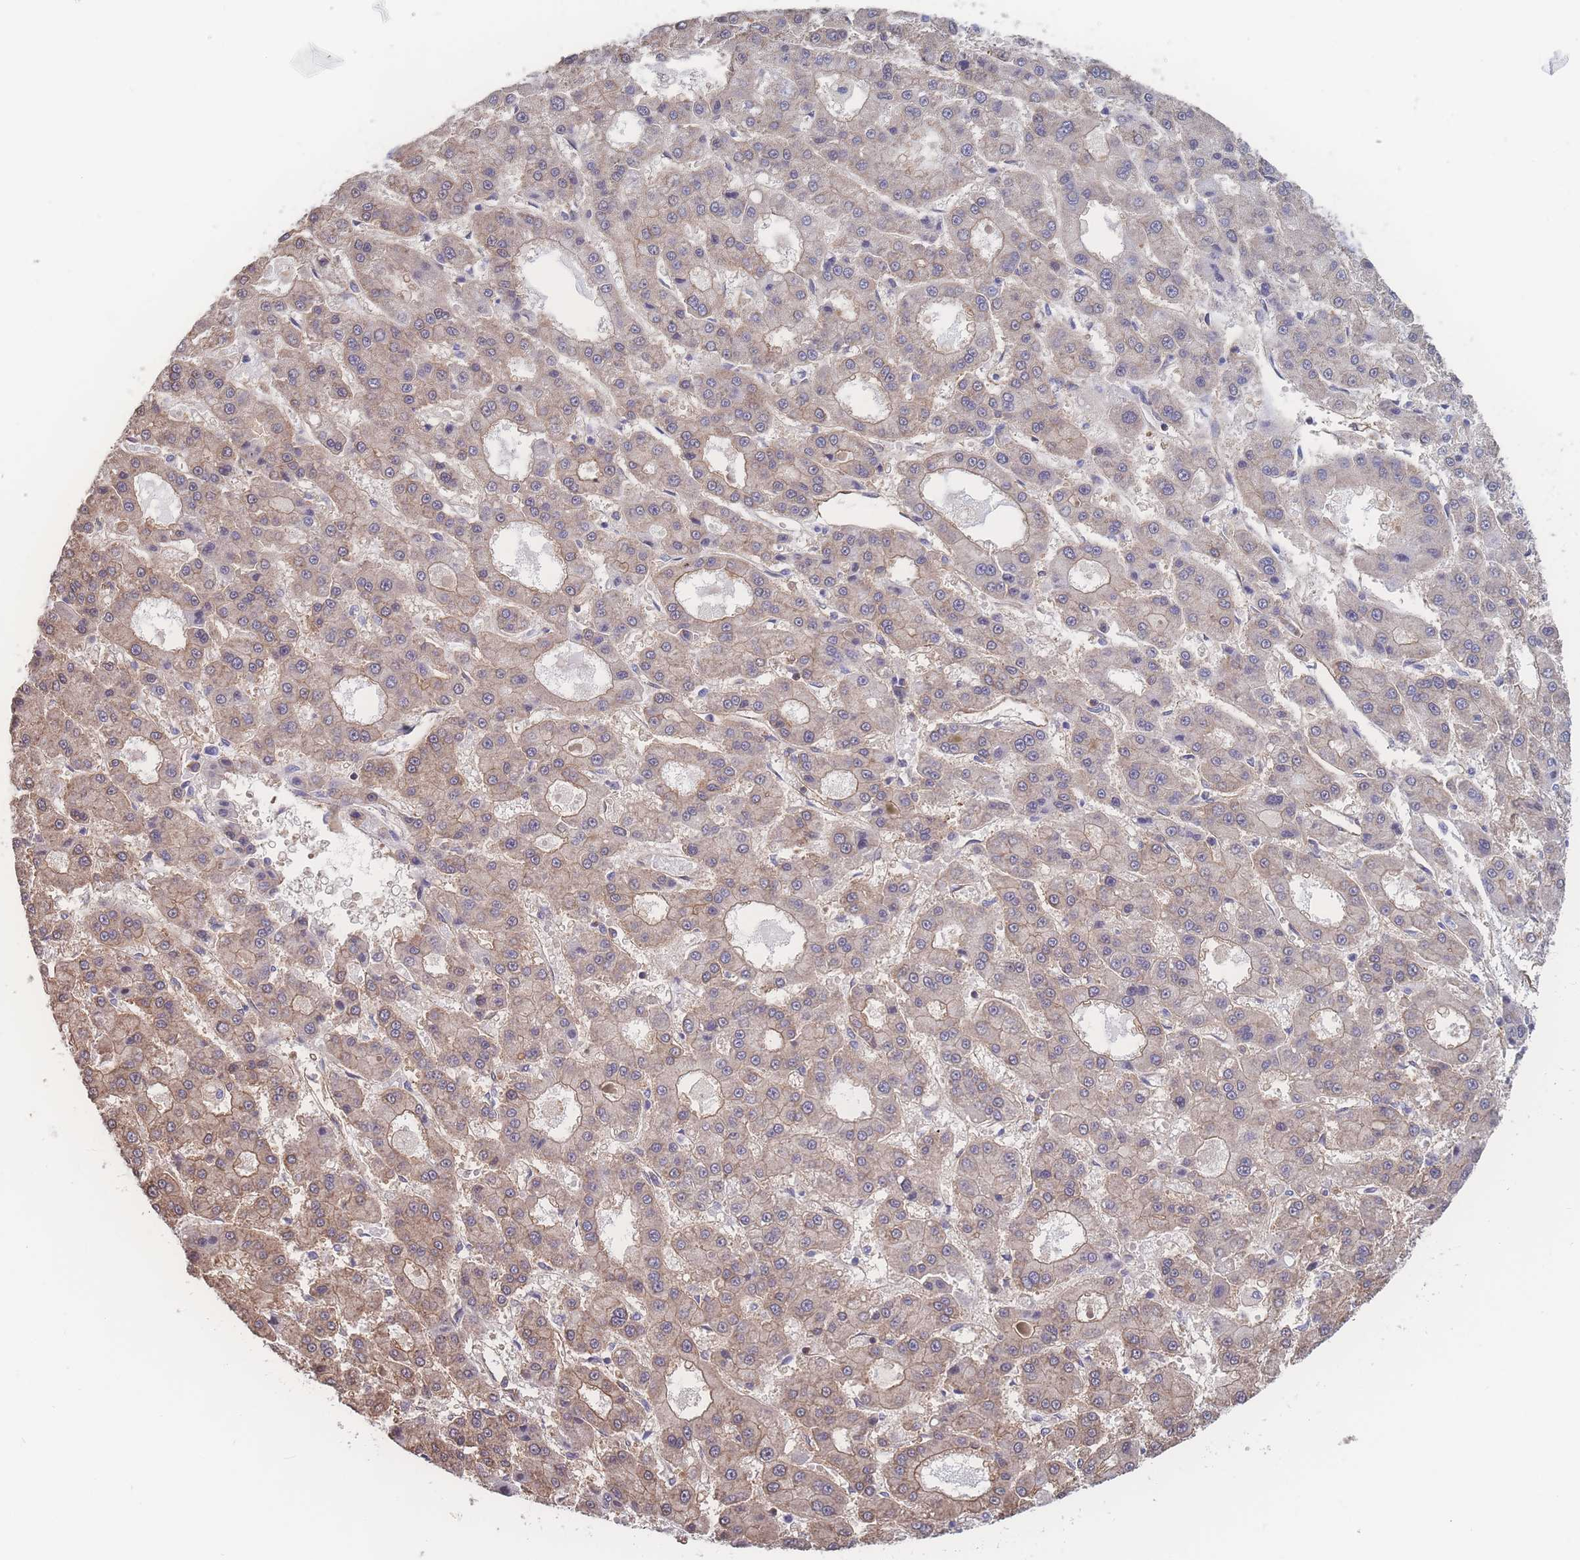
{"staining": {"intensity": "weak", "quantity": "25%-75%", "location": "cytoplasmic/membranous"}, "tissue": "liver cancer", "cell_type": "Tumor cells", "image_type": "cancer", "snomed": [{"axis": "morphology", "description": "Carcinoma, Hepatocellular, NOS"}, {"axis": "topography", "description": "Liver"}], "caption": "Immunohistochemistry (IHC) photomicrograph of liver cancer (hepatocellular carcinoma) stained for a protein (brown), which displays low levels of weak cytoplasmic/membranous positivity in about 25%-75% of tumor cells.", "gene": "CFAP97", "patient": {"sex": "male", "age": 70}}